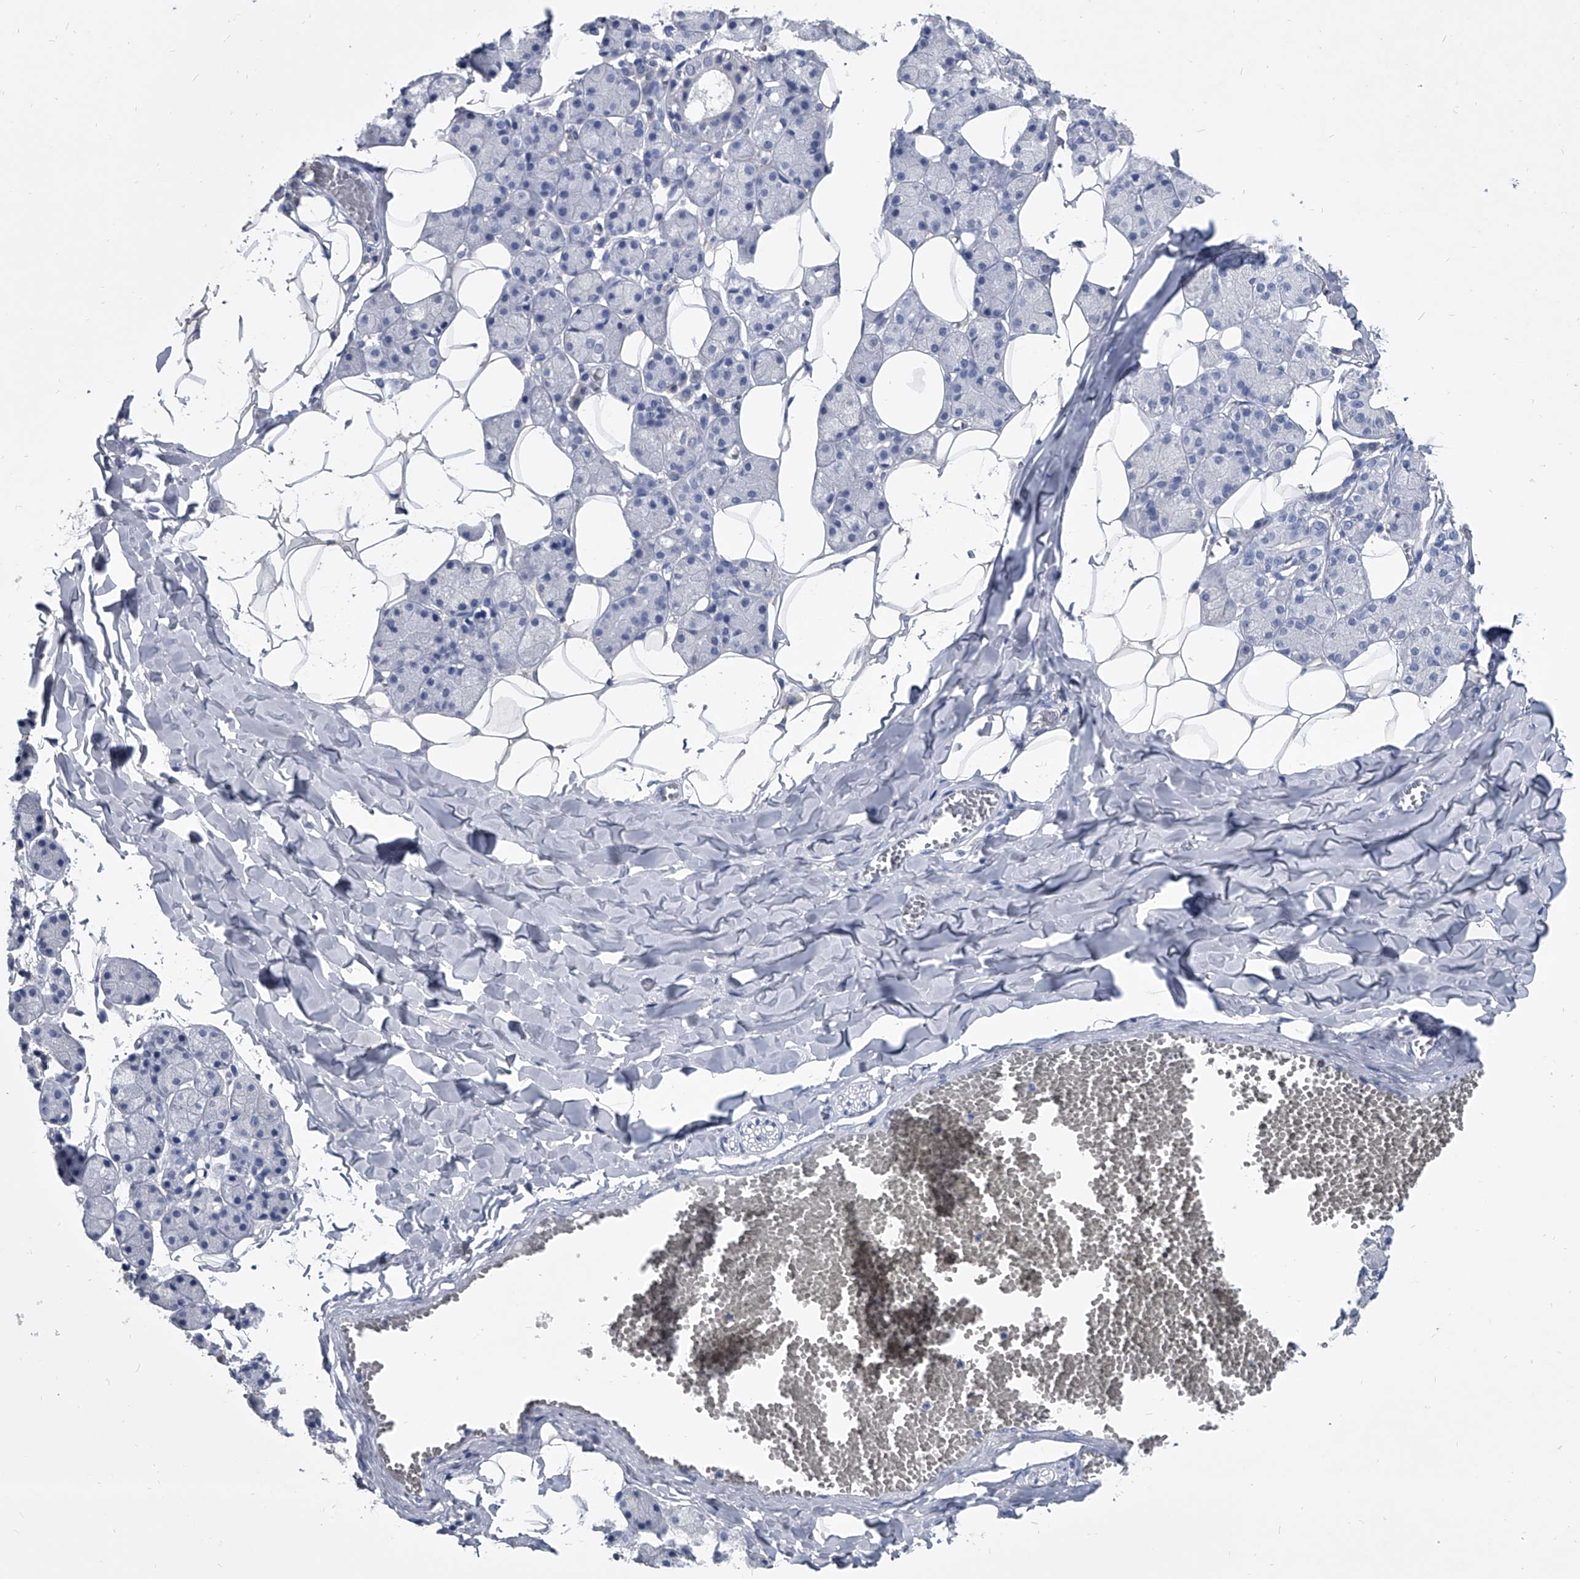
{"staining": {"intensity": "moderate", "quantity": "<25%", "location": "cytoplasmic/membranous"}, "tissue": "salivary gland", "cell_type": "Glandular cells", "image_type": "normal", "snomed": [{"axis": "morphology", "description": "Normal tissue, NOS"}, {"axis": "topography", "description": "Salivary gland"}], "caption": "The micrograph shows staining of unremarkable salivary gland, revealing moderate cytoplasmic/membranous protein positivity (brown color) within glandular cells. The staining was performed using DAB (3,3'-diaminobenzidine) to visualize the protein expression in brown, while the nuclei were stained in blue with hematoxylin (Magnification: 20x).", "gene": "BCAS1", "patient": {"sex": "female", "age": 33}}